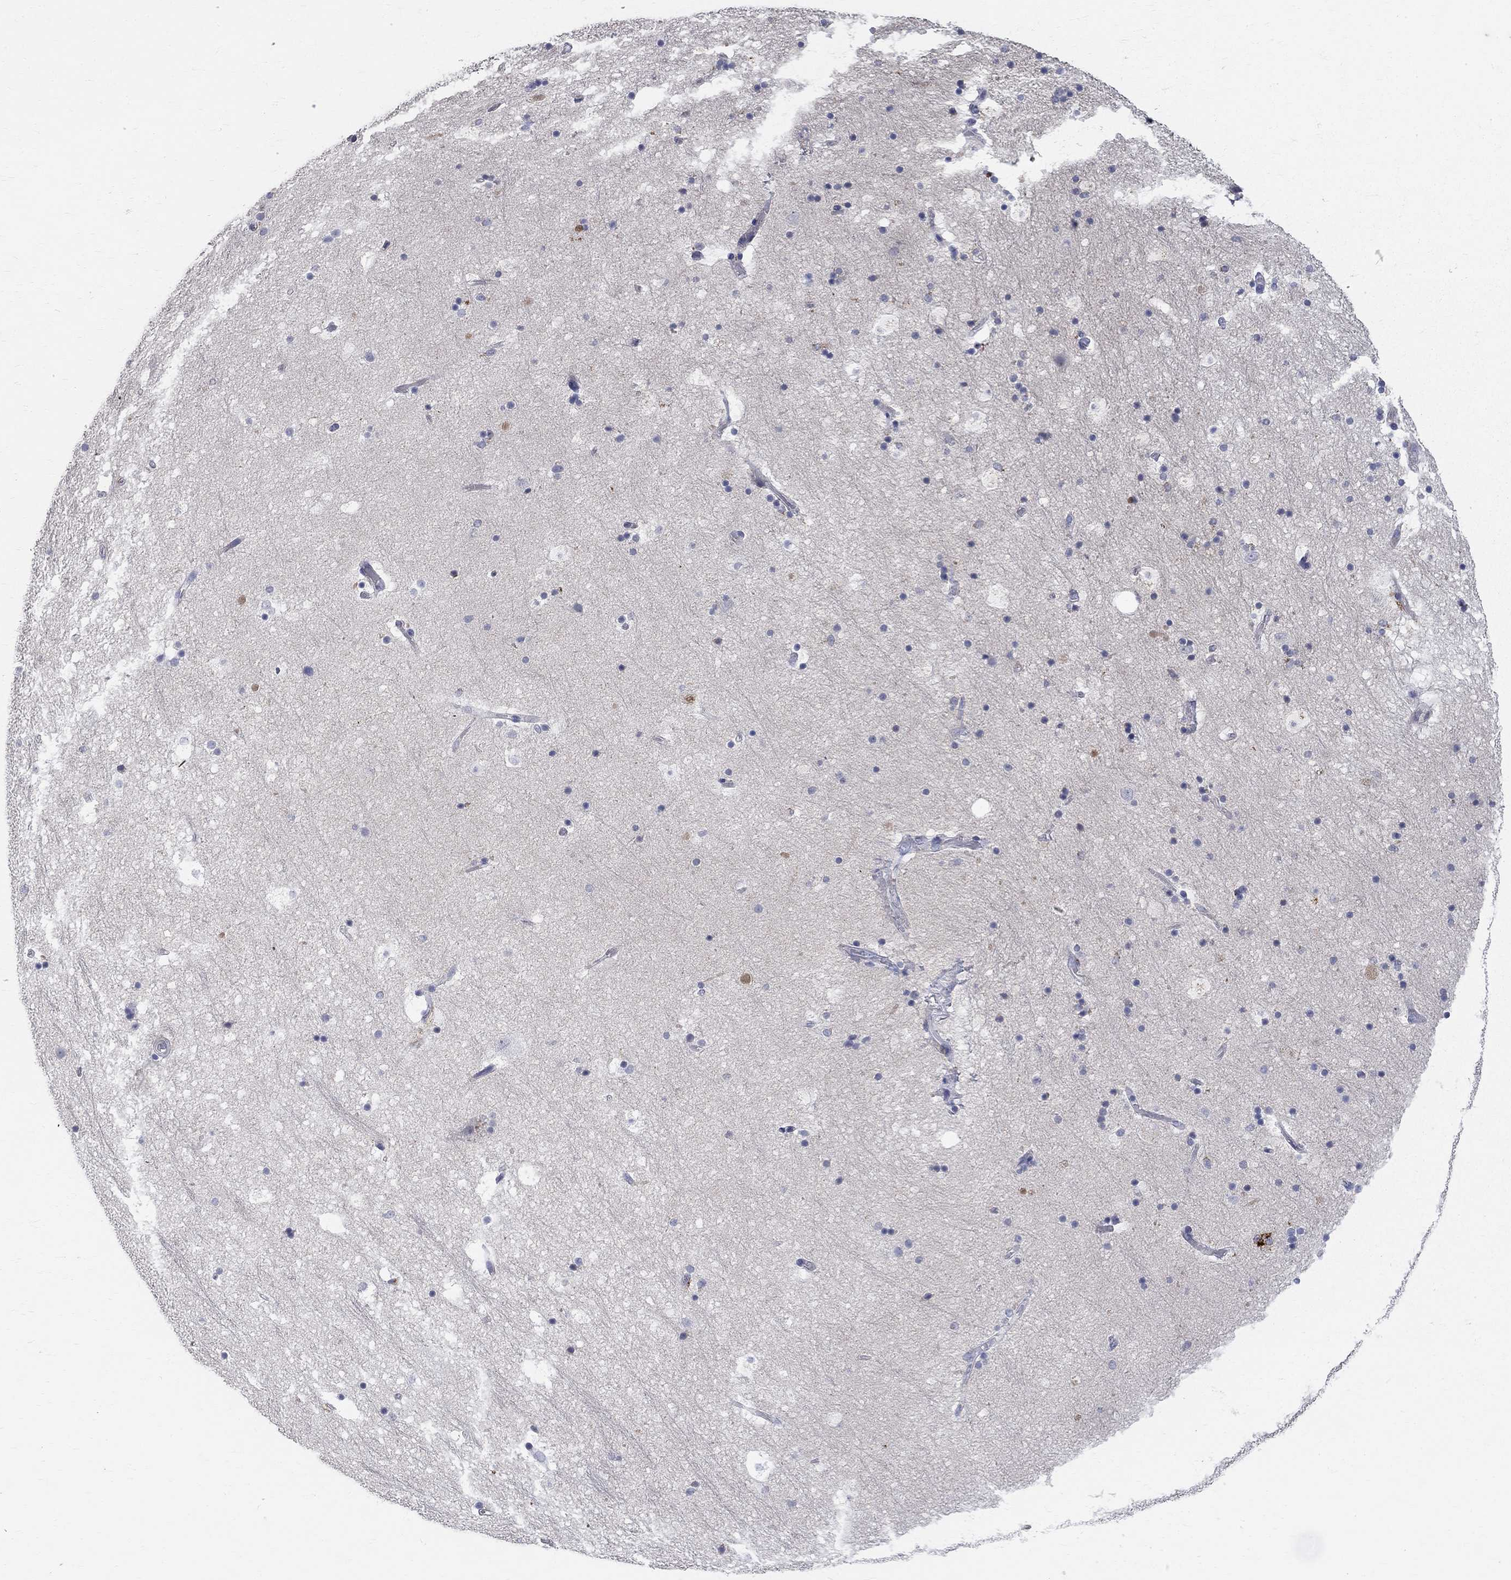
{"staining": {"intensity": "negative", "quantity": "none", "location": "none"}, "tissue": "hippocampus", "cell_type": "Glial cells", "image_type": "normal", "snomed": [{"axis": "morphology", "description": "Normal tissue, NOS"}, {"axis": "topography", "description": "Hippocampus"}], "caption": "A high-resolution micrograph shows immunohistochemistry (IHC) staining of benign hippocampus, which shows no significant expression in glial cells. (Brightfield microscopy of DAB (3,3'-diaminobenzidine) IHC at high magnification).", "gene": "ACSL1", "patient": {"sex": "male", "age": 51}}